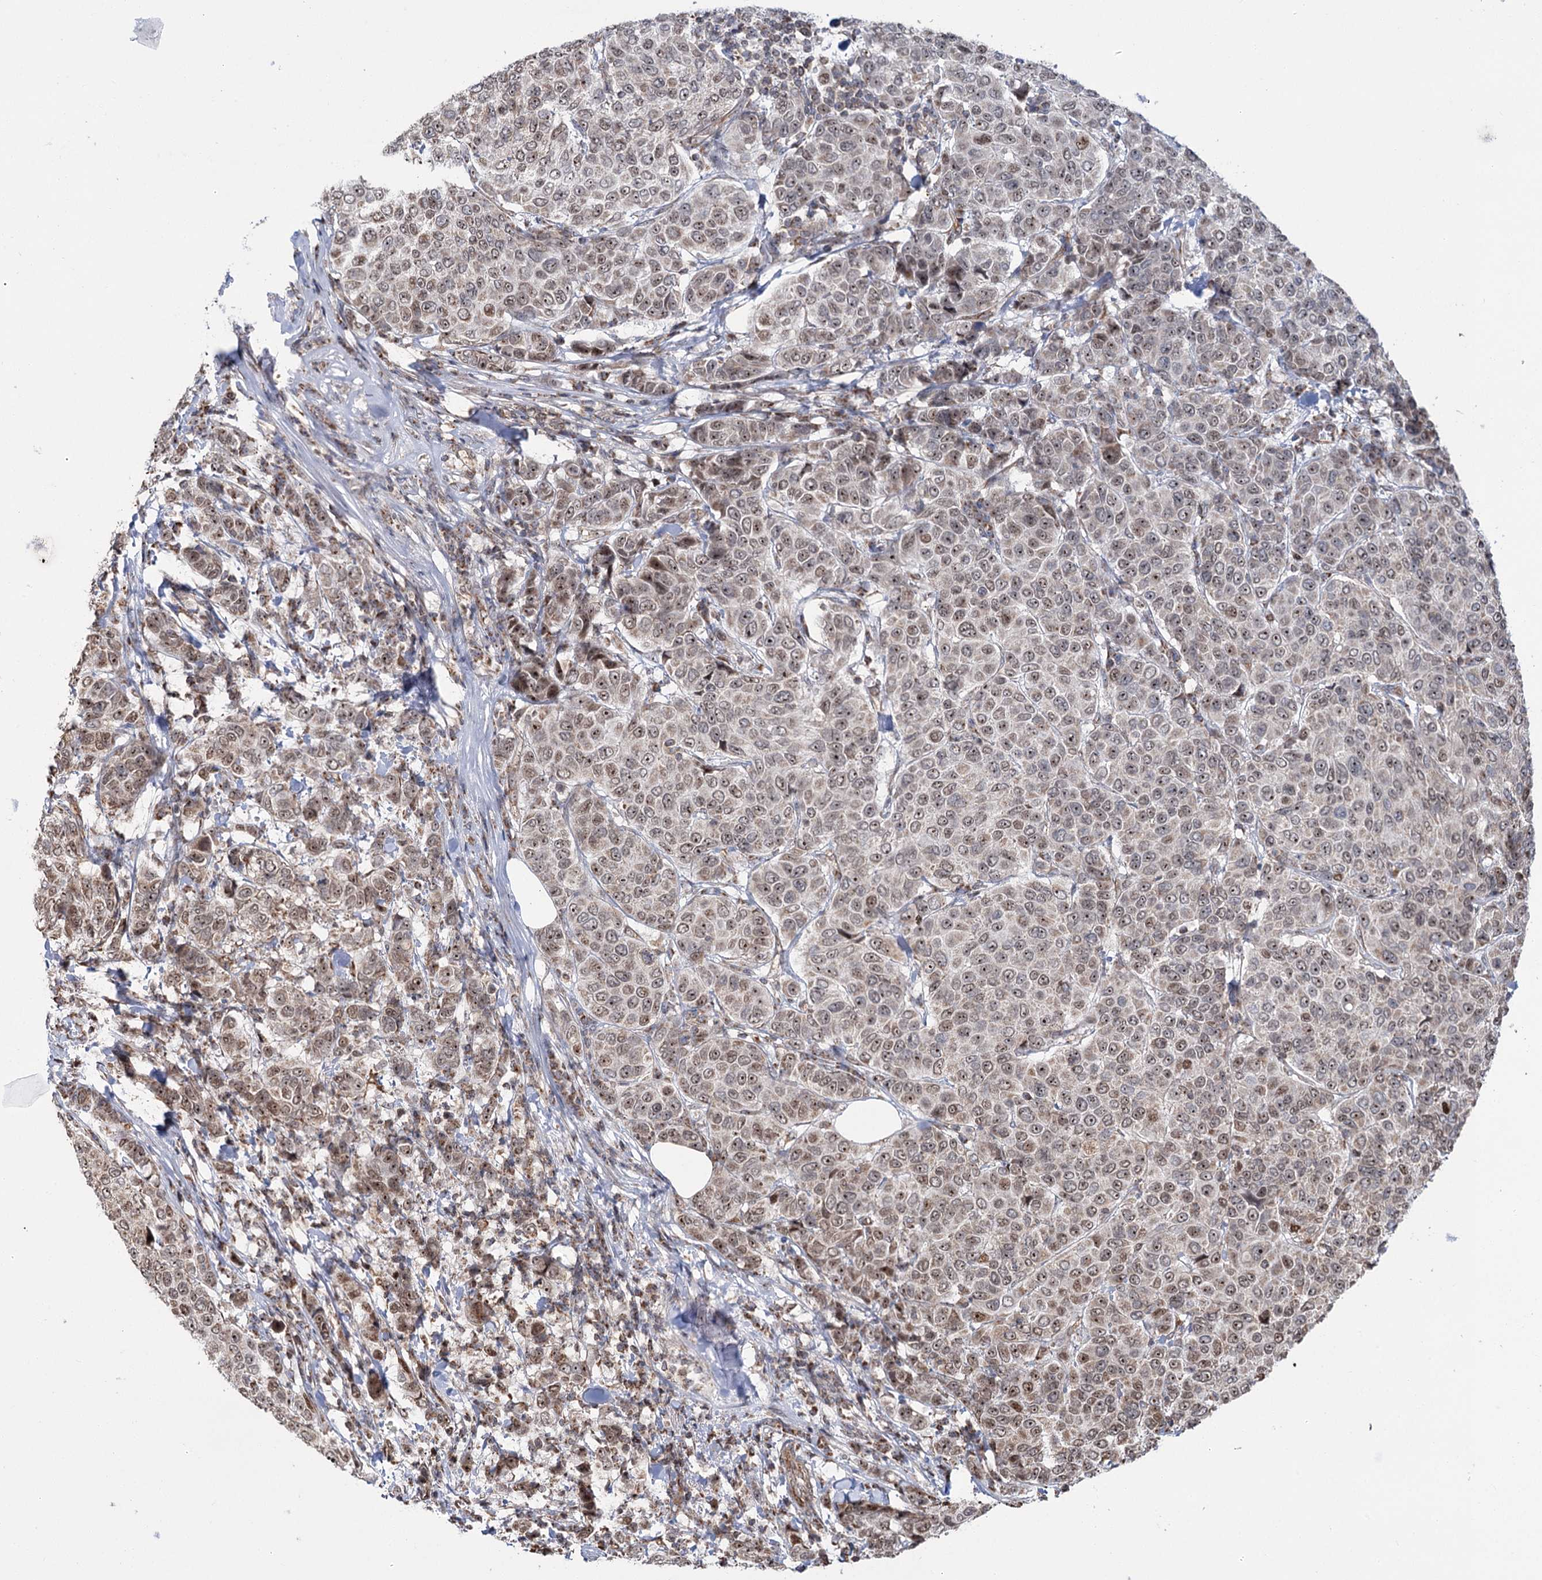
{"staining": {"intensity": "moderate", "quantity": ">75%", "location": "nuclear"}, "tissue": "breast cancer", "cell_type": "Tumor cells", "image_type": "cancer", "snomed": [{"axis": "morphology", "description": "Duct carcinoma"}, {"axis": "topography", "description": "Breast"}], "caption": "High-power microscopy captured an immunohistochemistry (IHC) micrograph of breast intraductal carcinoma, revealing moderate nuclear expression in about >75% of tumor cells. The staining was performed using DAB (3,3'-diaminobenzidine) to visualize the protein expression in brown, while the nuclei were stained in blue with hematoxylin (Magnification: 20x).", "gene": "STEEP1", "patient": {"sex": "female", "age": 55}}